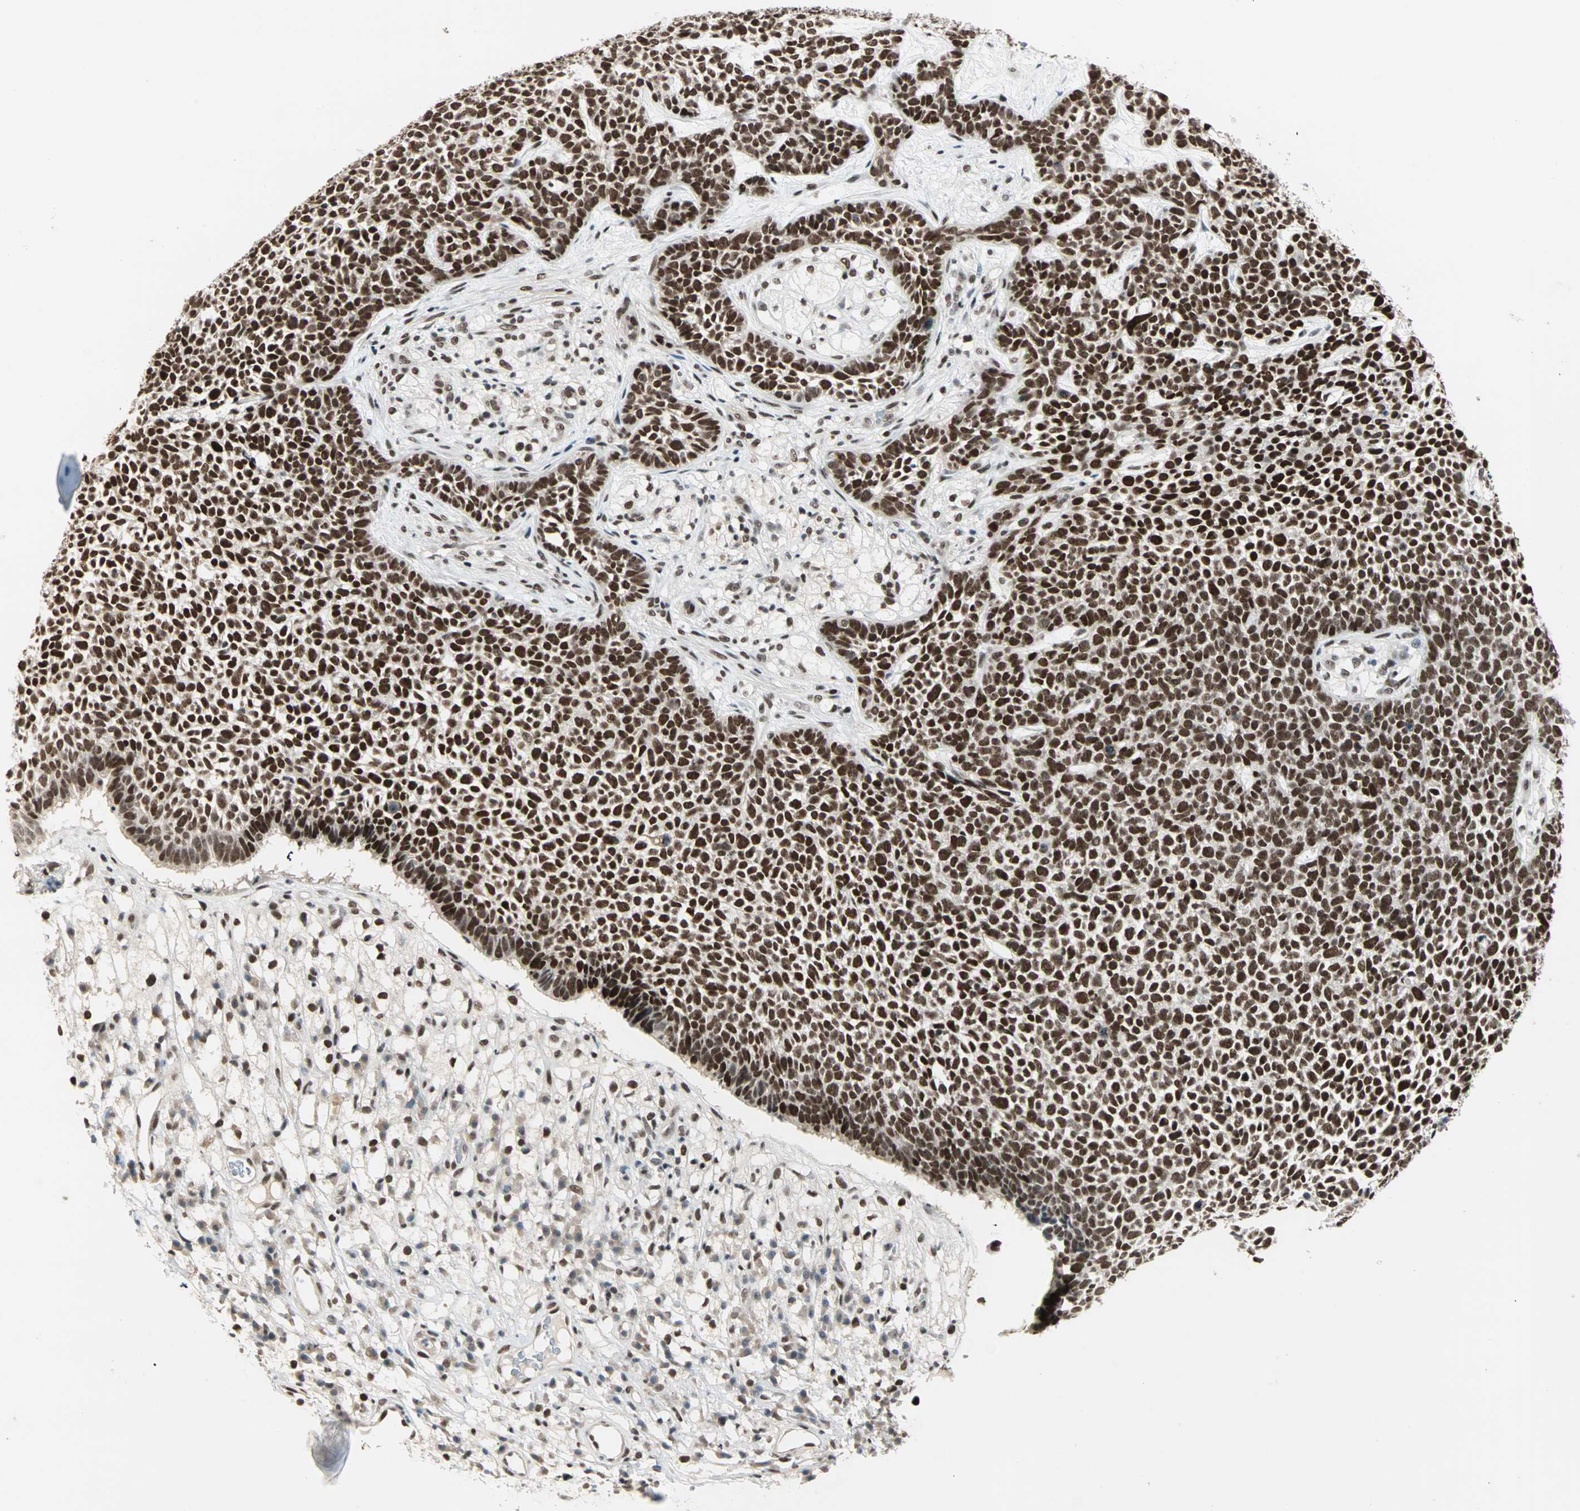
{"staining": {"intensity": "strong", "quantity": ">75%", "location": "nuclear"}, "tissue": "skin cancer", "cell_type": "Tumor cells", "image_type": "cancer", "snomed": [{"axis": "morphology", "description": "Basal cell carcinoma"}, {"axis": "topography", "description": "Skin"}], "caption": "Protein staining by immunohistochemistry exhibits strong nuclear expression in about >75% of tumor cells in basal cell carcinoma (skin).", "gene": "BLM", "patient": {"sex": "female", "age": 84}}